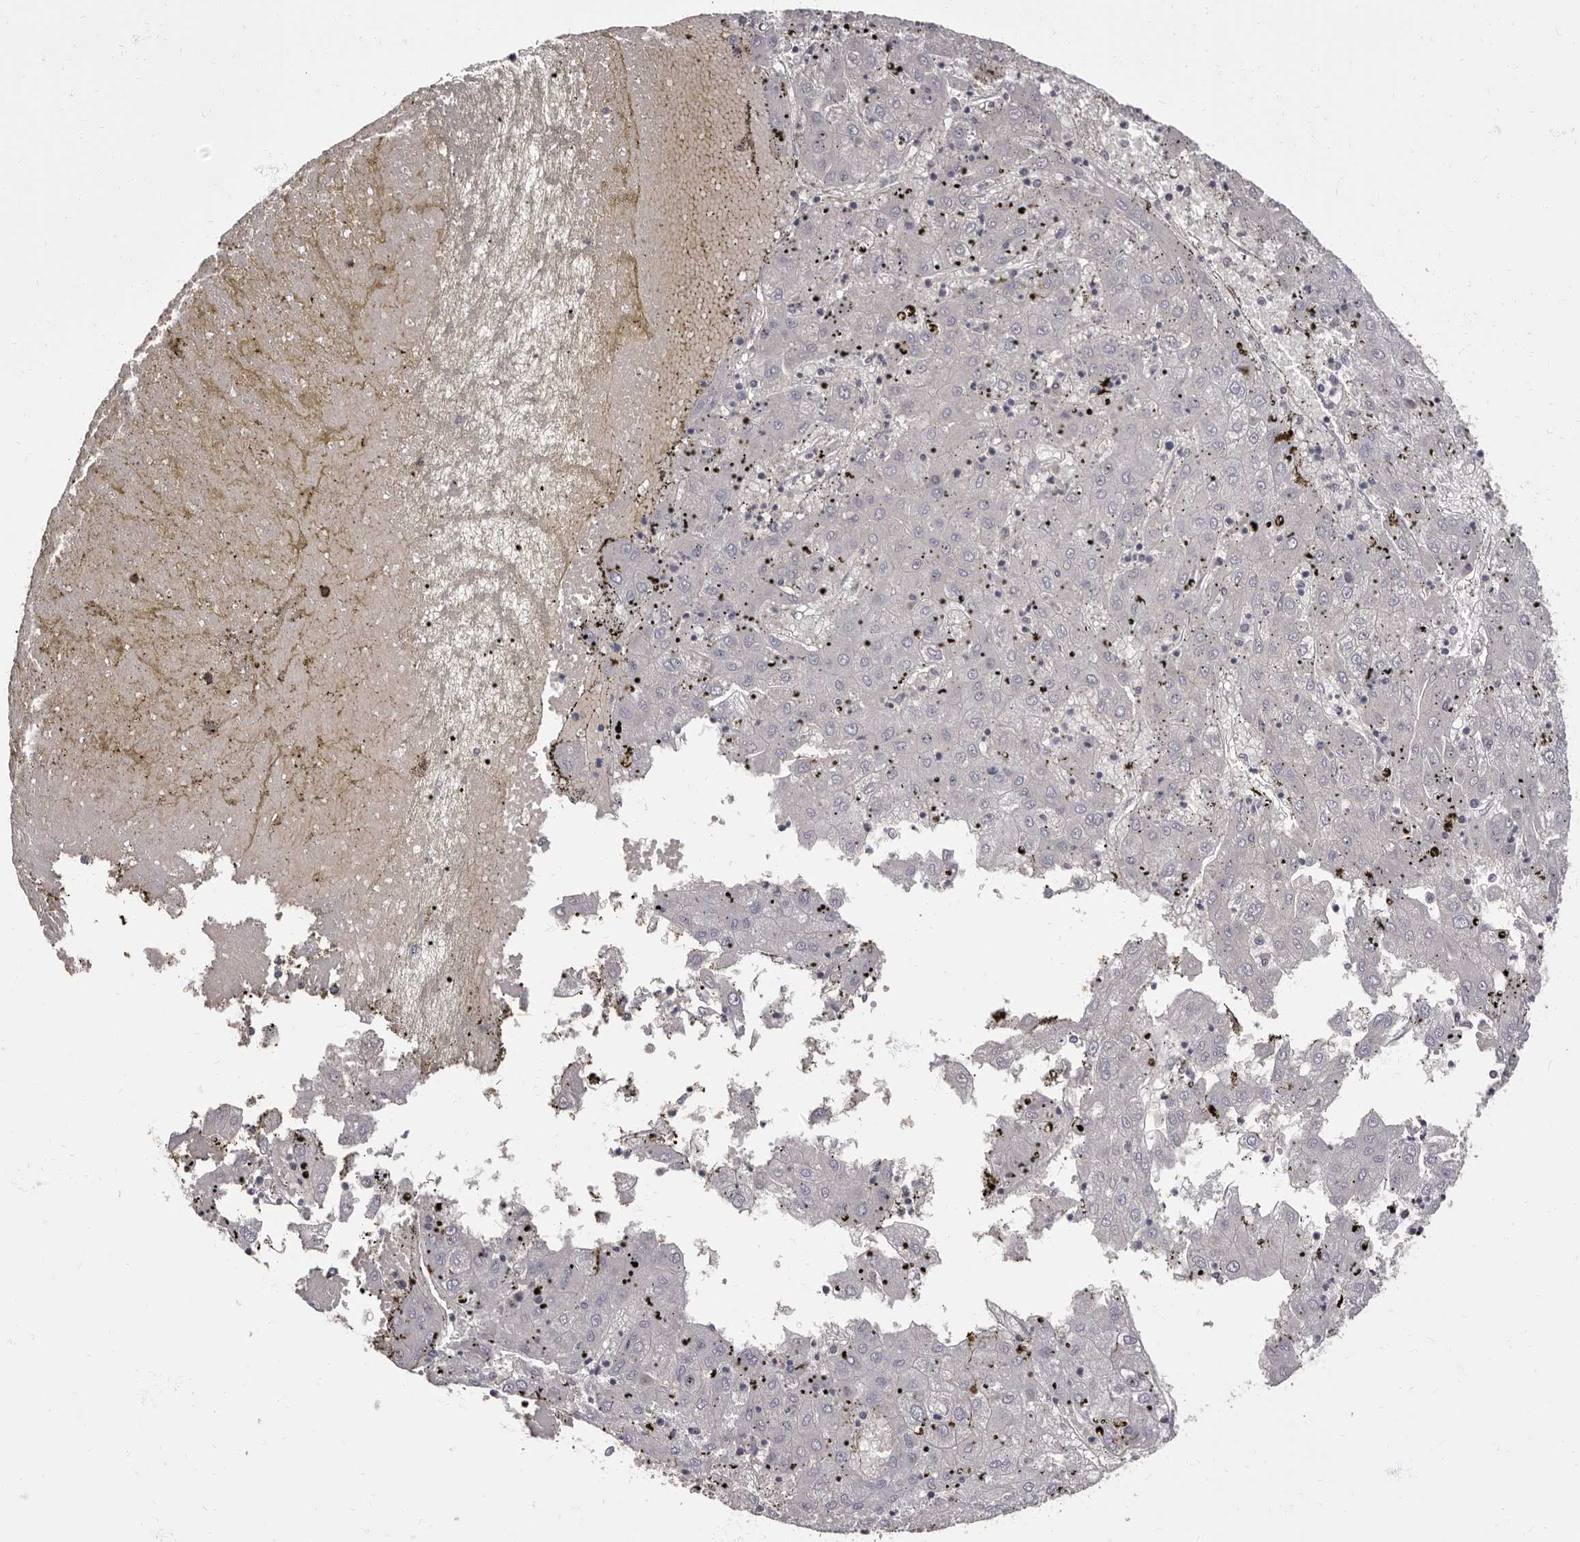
{"staining": {"intensity": "negative", "quantity": "none", "location": "none"}, "tissue": "liver cancer", "cell_type": "Tumor cells", "image_type": "cancer", "snomed": [{"axis": "morphology", "description": "Carcinoma, Hepatocellular, NOS"}, {"axis": "topography", "description": "Liver"}], "caption": "Protein analysis of liver hepatocellular carcinoma reveals no significant staining in tumor cells.", "gene": "APEH", "patient": {"sex": "male", "age": 72}}